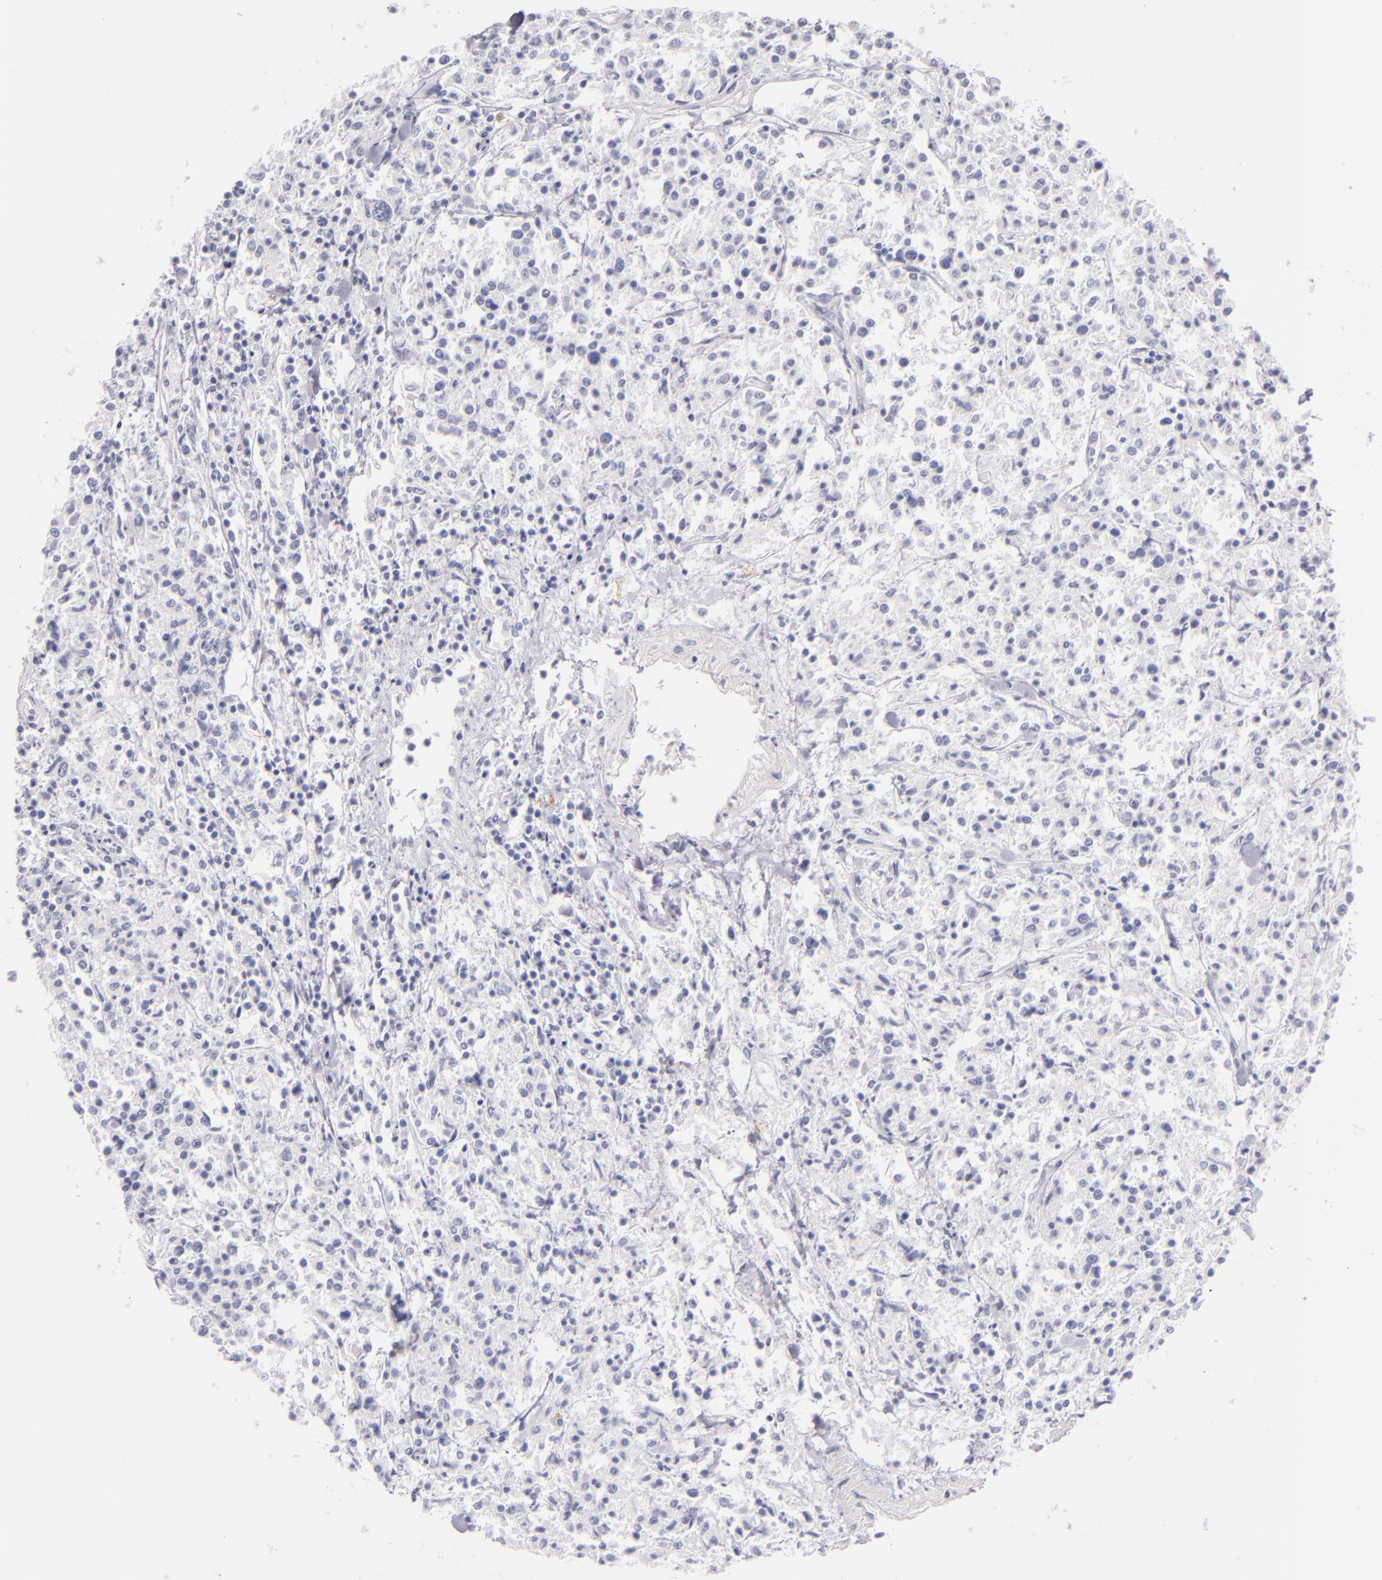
{"staining": {"intensity": "negative", "quantity": "none", "location": "none"}, "tissue": "lymphoma", "cell_type": "Tumor cells", "image_type": "cancer", "snomed": [{"axis": "morphology", "description": "Malignant lymphoma, non-Hodgkin's type, Low grade"}, {"axis": "topography", "description": "Small intestine"}], "caption": "A histopathology image of malignant lymphoma, non-Hodgkin's type (low-grade) stained for a protein exhibits no brown staining in tumor cells.", "gene": "TPSD1", "patient": {"sex": "female", "age": 59}}